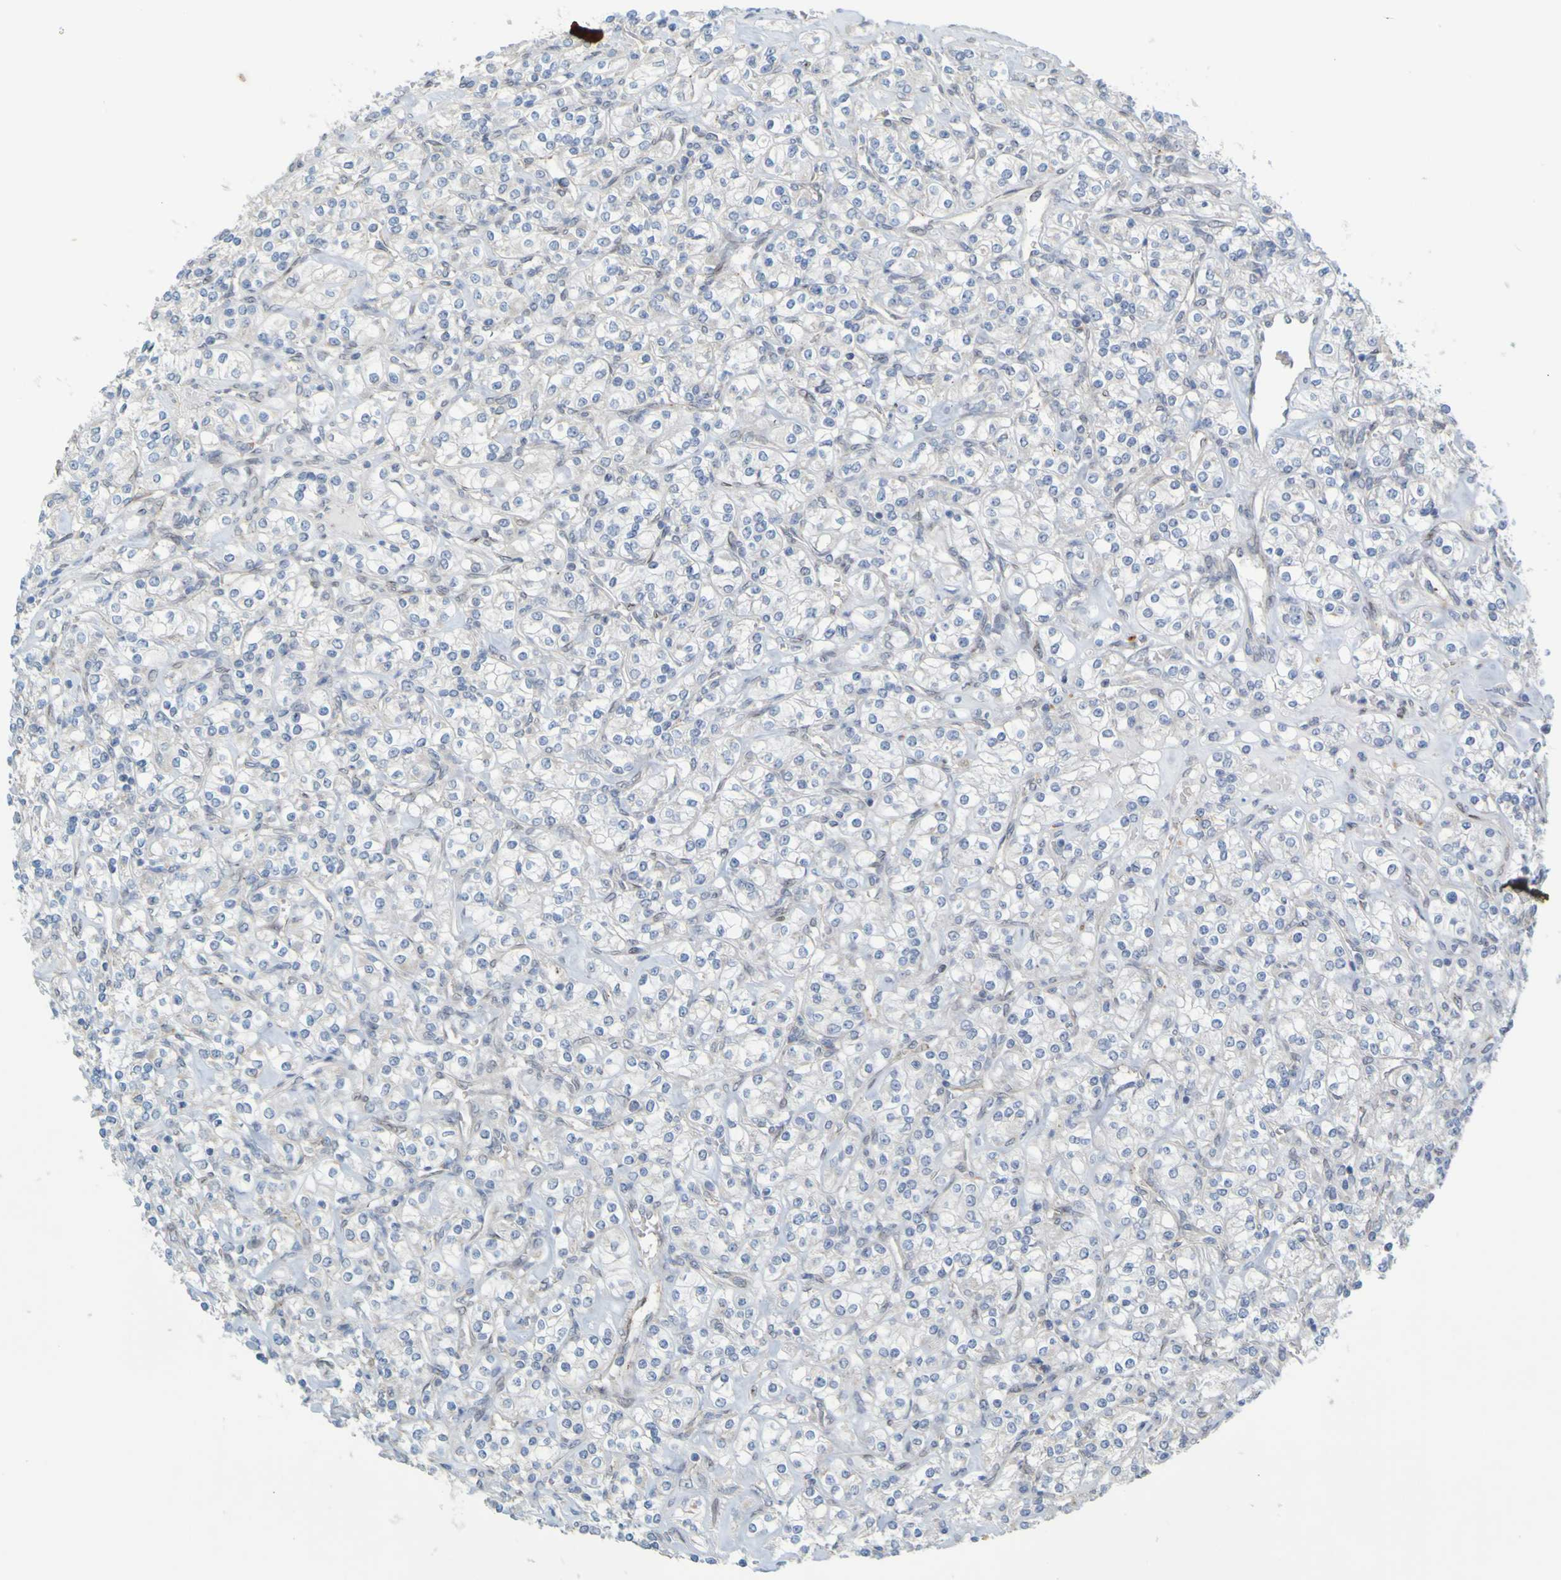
{"staining": {"intensity": "negative", "quantity": "none", "location": "none"}, "tissue": "renal cancer", "cell_type": "Tumor cells", "image_type": "cancer", "snomed": [{"axis": "morphology", "description": "Adenocarcinoma, NOS"}, {"axis": "topography", "description": "Kidney"}], "caption": "Renal cancer (adenocarcinoma) stained for a protein using immunohistochemistry shows no positivity tumor cells.", "gene": "MAG", "patient": {"sex": "male", "age": 77}}